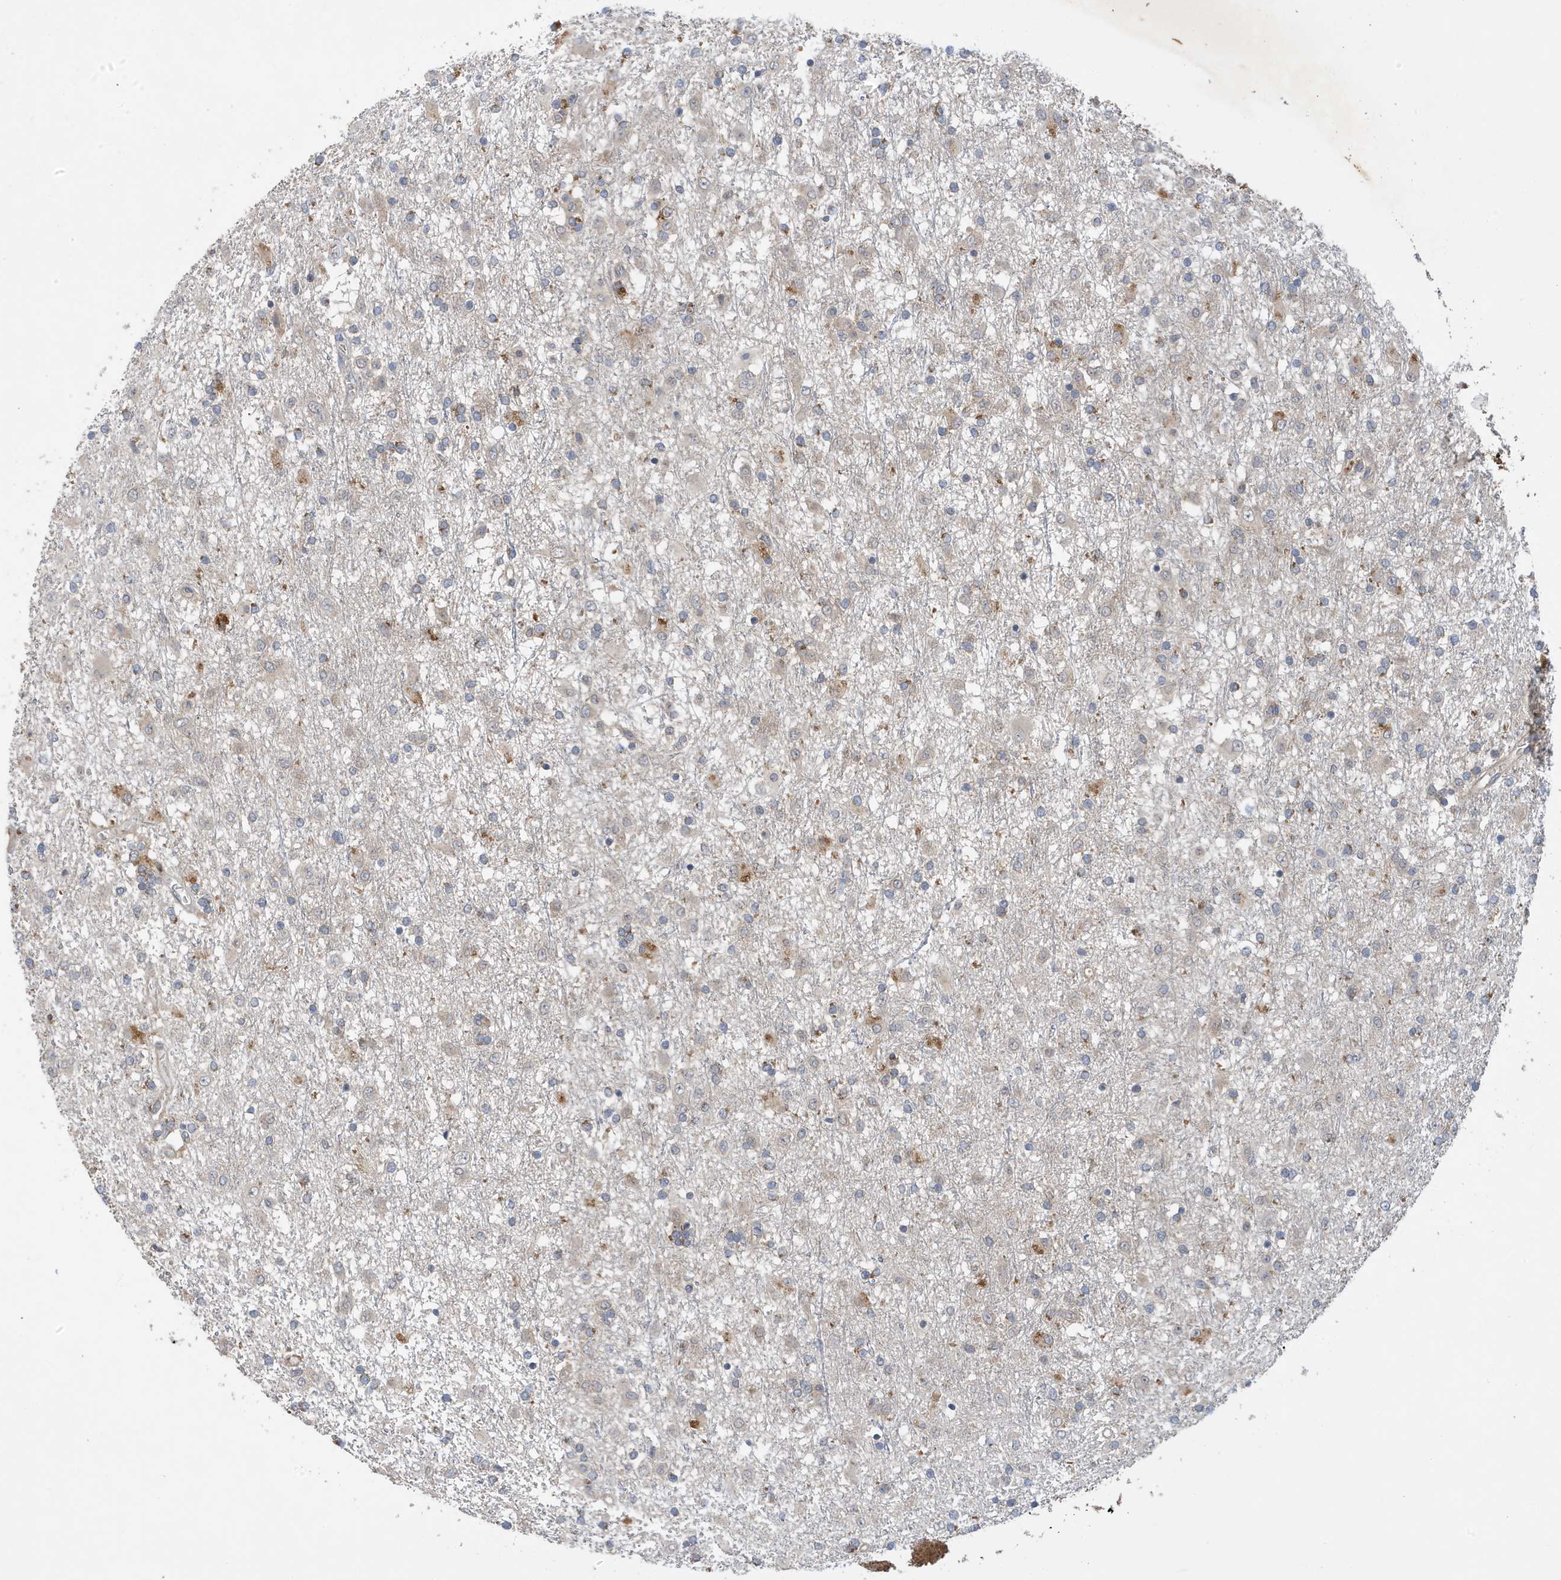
{"staining": {"intensity": "negative", "quantity": "none", "location": "none"}, "tissue": "glioma", "cell_type": "Tumor cells", "image_type": "cancer", "snomed": [{"axis": "morphology", "description": "Glioma, malignant, Low grade"}, {"axis": "topography", "description": "Brain"}], "caption": "Immunohistochemistry histopathology image of malignant low-grade glioma stained for a protein (brown), which demonstrates no staining in tumor cells.", "gene": "LAPTM4A", "patient": {"sex": "male", "age": 65}}